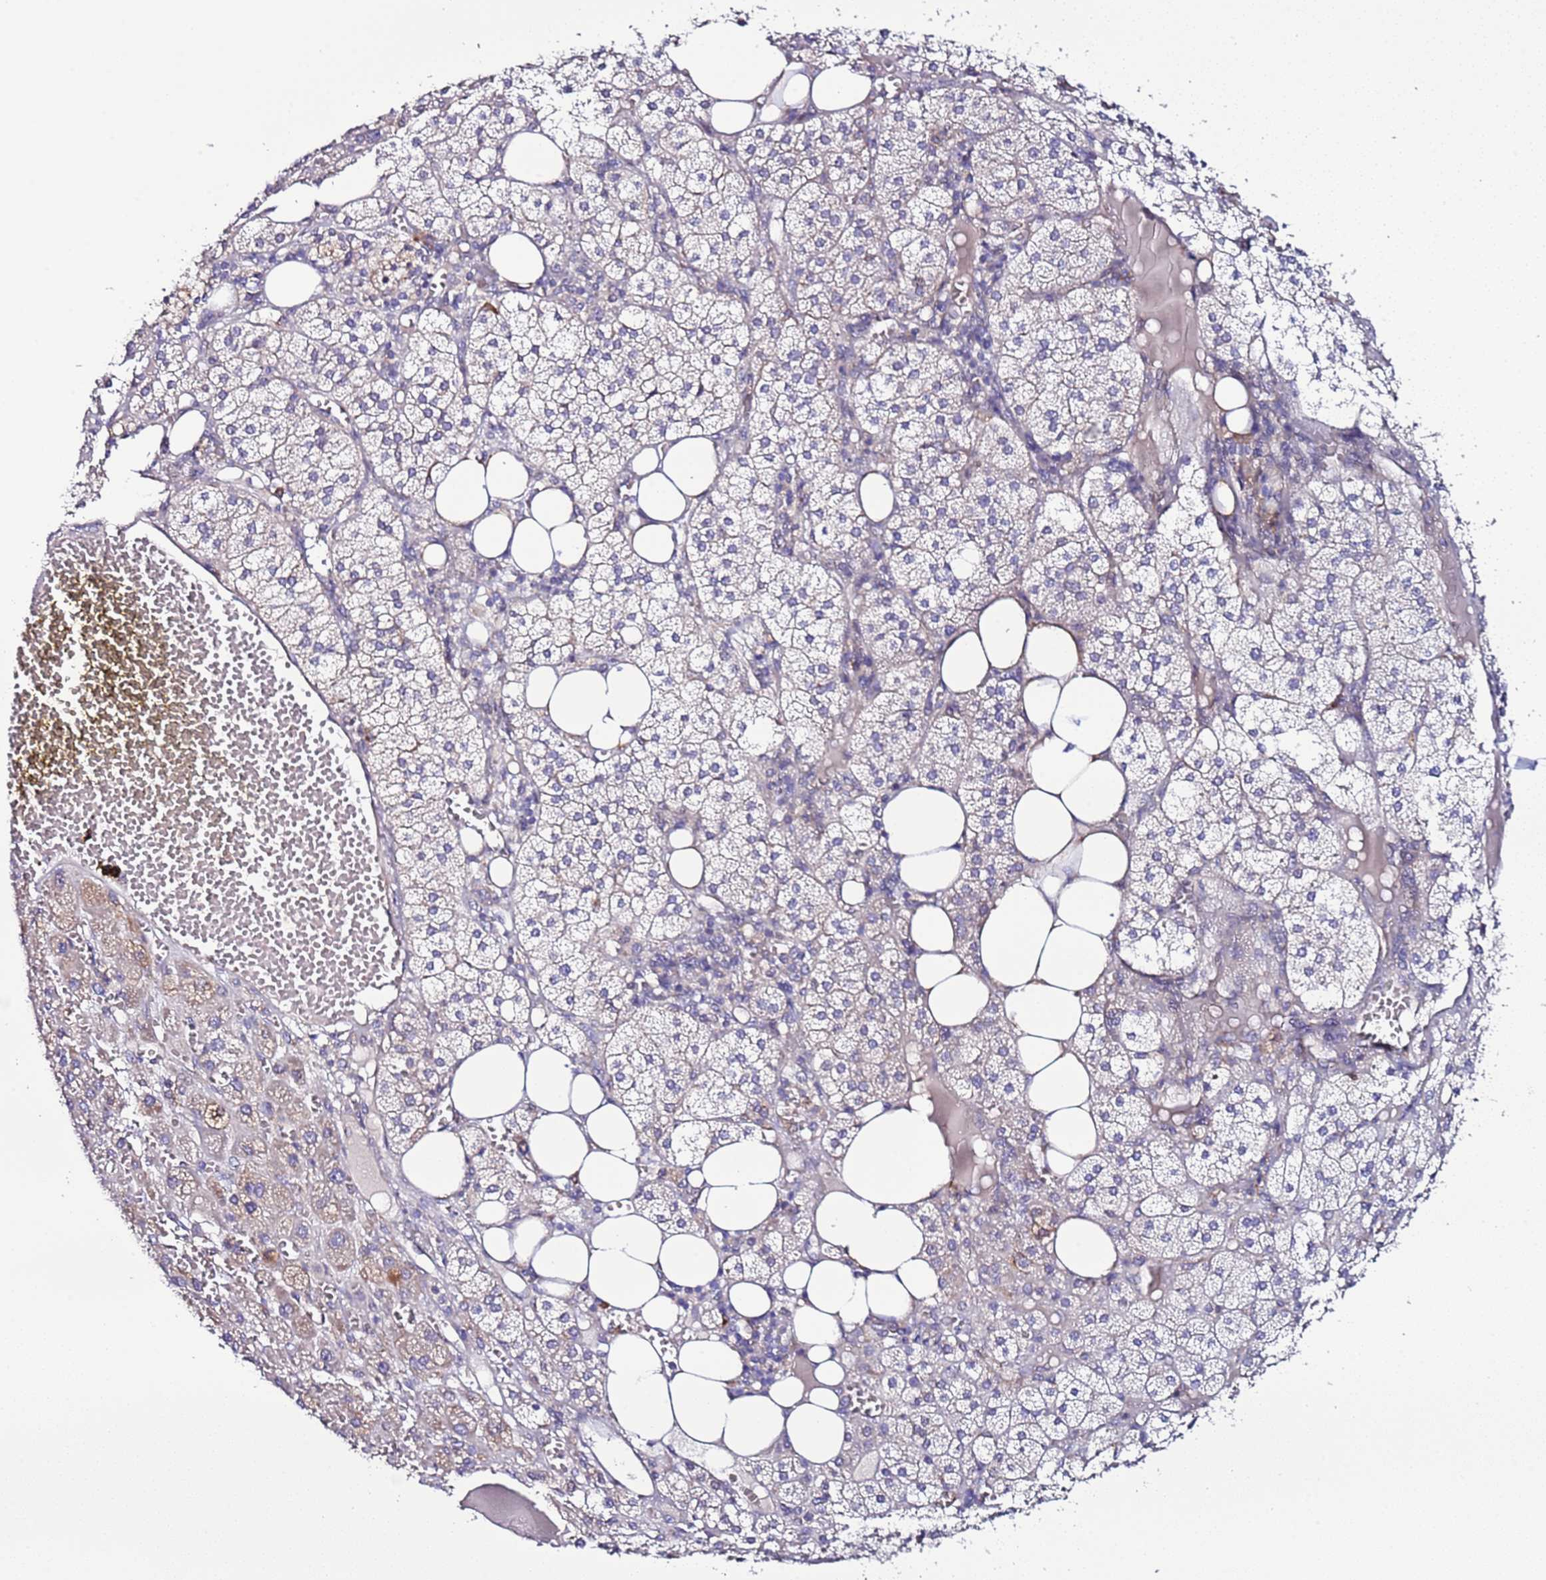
{"staining": {"intensity": "moderate", "quantity": "<25%", "location": "cytoplasmic/membranous"}, "tissue": "adrenal gland", "cell_type": "Glandular cells", "image_type": "normal", "snomed": [{"axis": "morphology", "description": "Normal tissue, NOS"}, {"axis": "topography", "description": "Adrenal gland"}], "caption": "Adrenal gland was stained to show a protein in brown. There is low levels of moderate cytoplasmic/membranous expression in about <25% of glandular cells.", "gene": "SPCS1", "patient": {"sex": "female", "age": 61}}